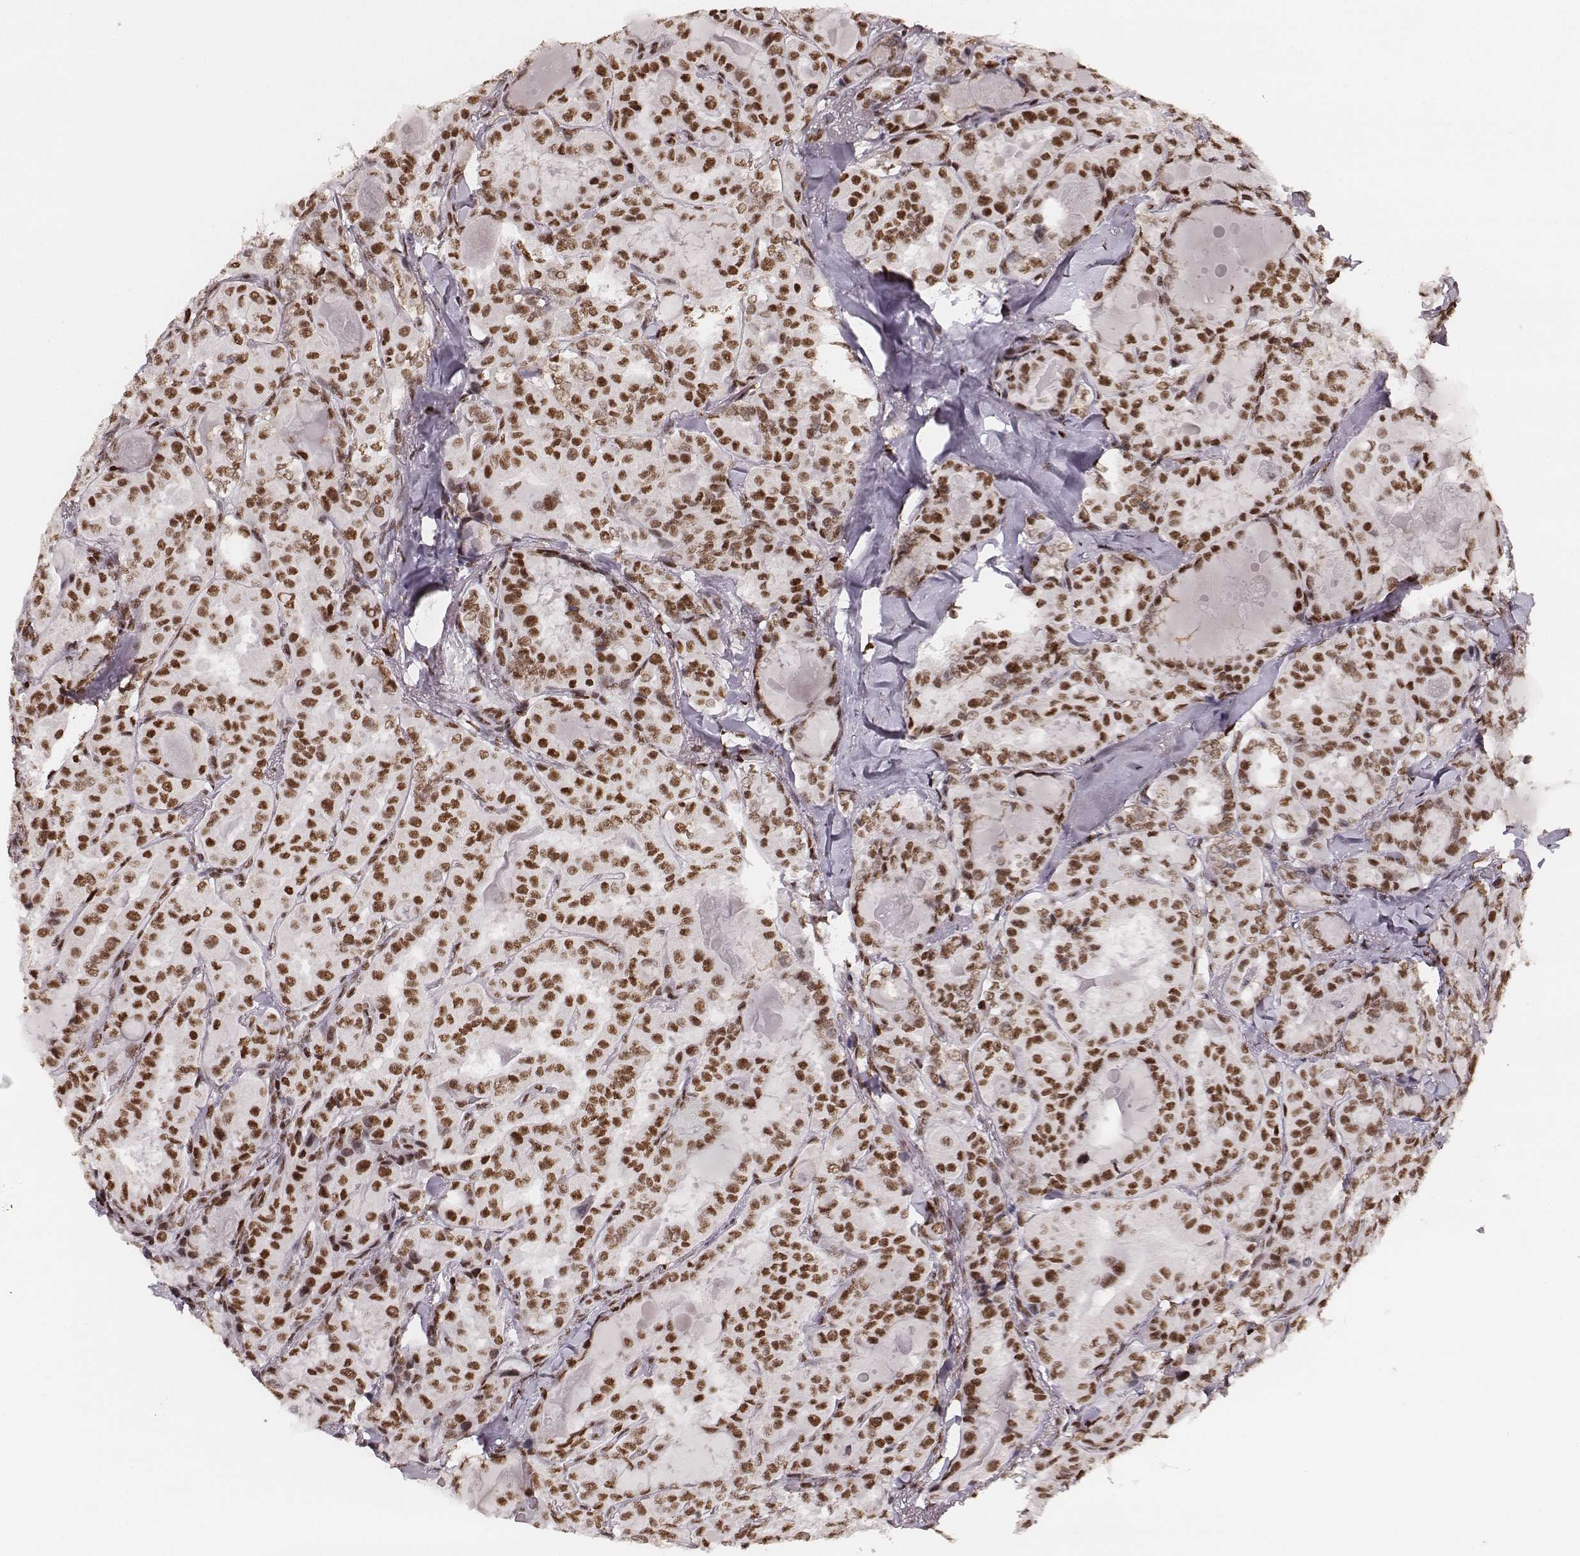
{"staining": {"intensity": "moderate", "quantity": ">75%", "location": "nuclear"}, "tissue": "thyroid cancer", "cell_type": "Tumor cells", "image_type": "cancer", "snomed": [{"axis": "morphology", "description": "Papillary adenocarcinoma, NOS"}, {"axis": "topography", "description": "Thyroid gland"}], "caption": "This is an image of immunohistochemistry staining of thyroid papillary adenocarcinoma, which shows moderate staining in the nuclear of tumor cells.", "gene": "PARP1", "patient": {"sex": "female", "age": 41}}